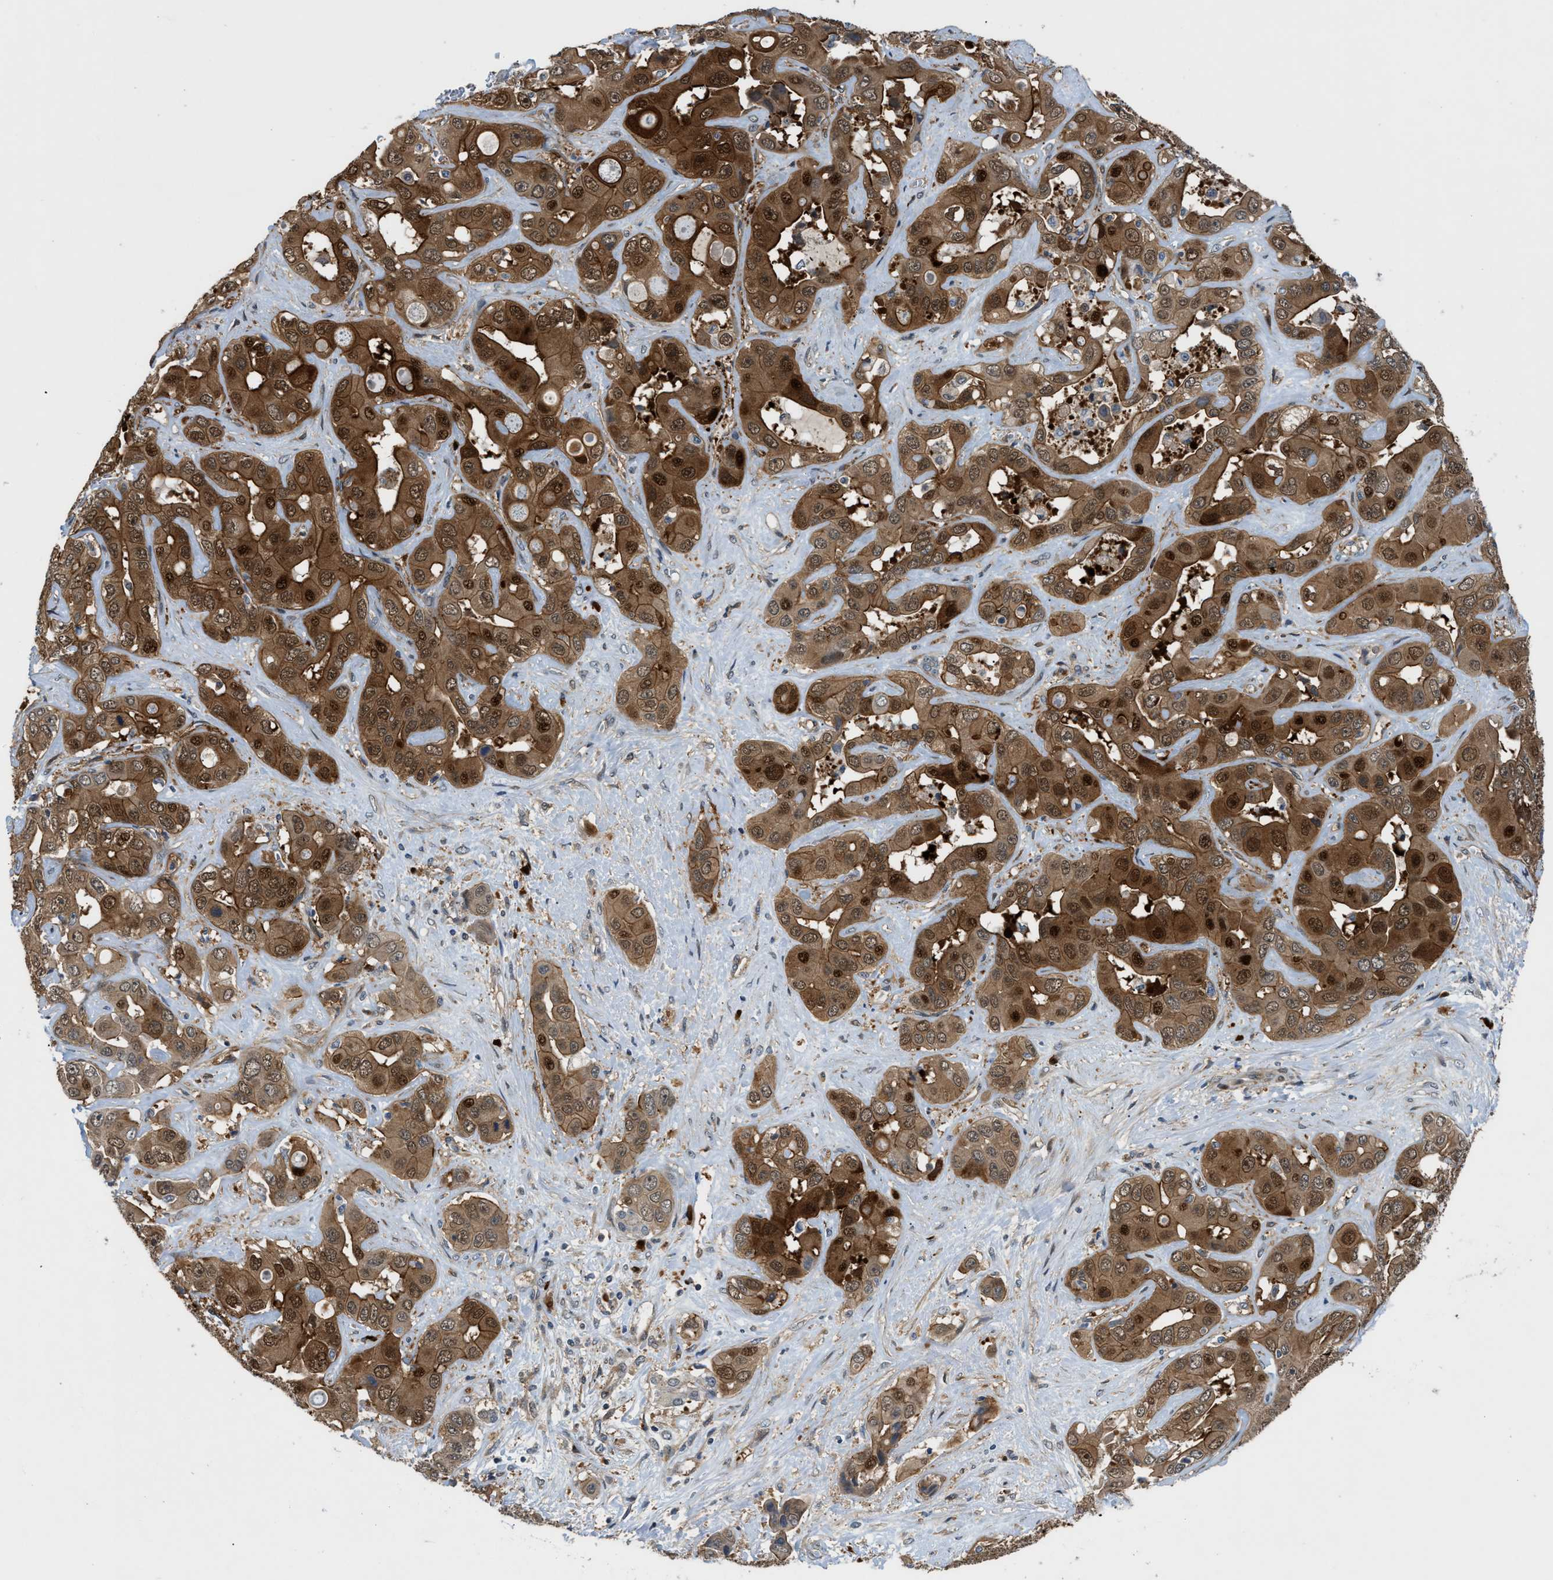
{"staining": {"intensity": "moderate", "quantity": ">75%", "location": "cytoplasmic/membranous,nuclear"}, "tissue": "liver cancer", "cell_type": "Tumor cells", "image_type": "cancer", "snomed": [{"axis": "morphology", "description": "Cholangiocarcinoma"}, {"axis": "topography", "description": "Liver"}], "caption": "Immunohistochemistry (IHC) of liver cholangiocarcinoma displays medium levels of moderate cytoplasmic/membranous and nuclear expression in about >75% of tumor cells.", "gene": "TRAK2", "patient": {"sex": "female", "age": 52}}